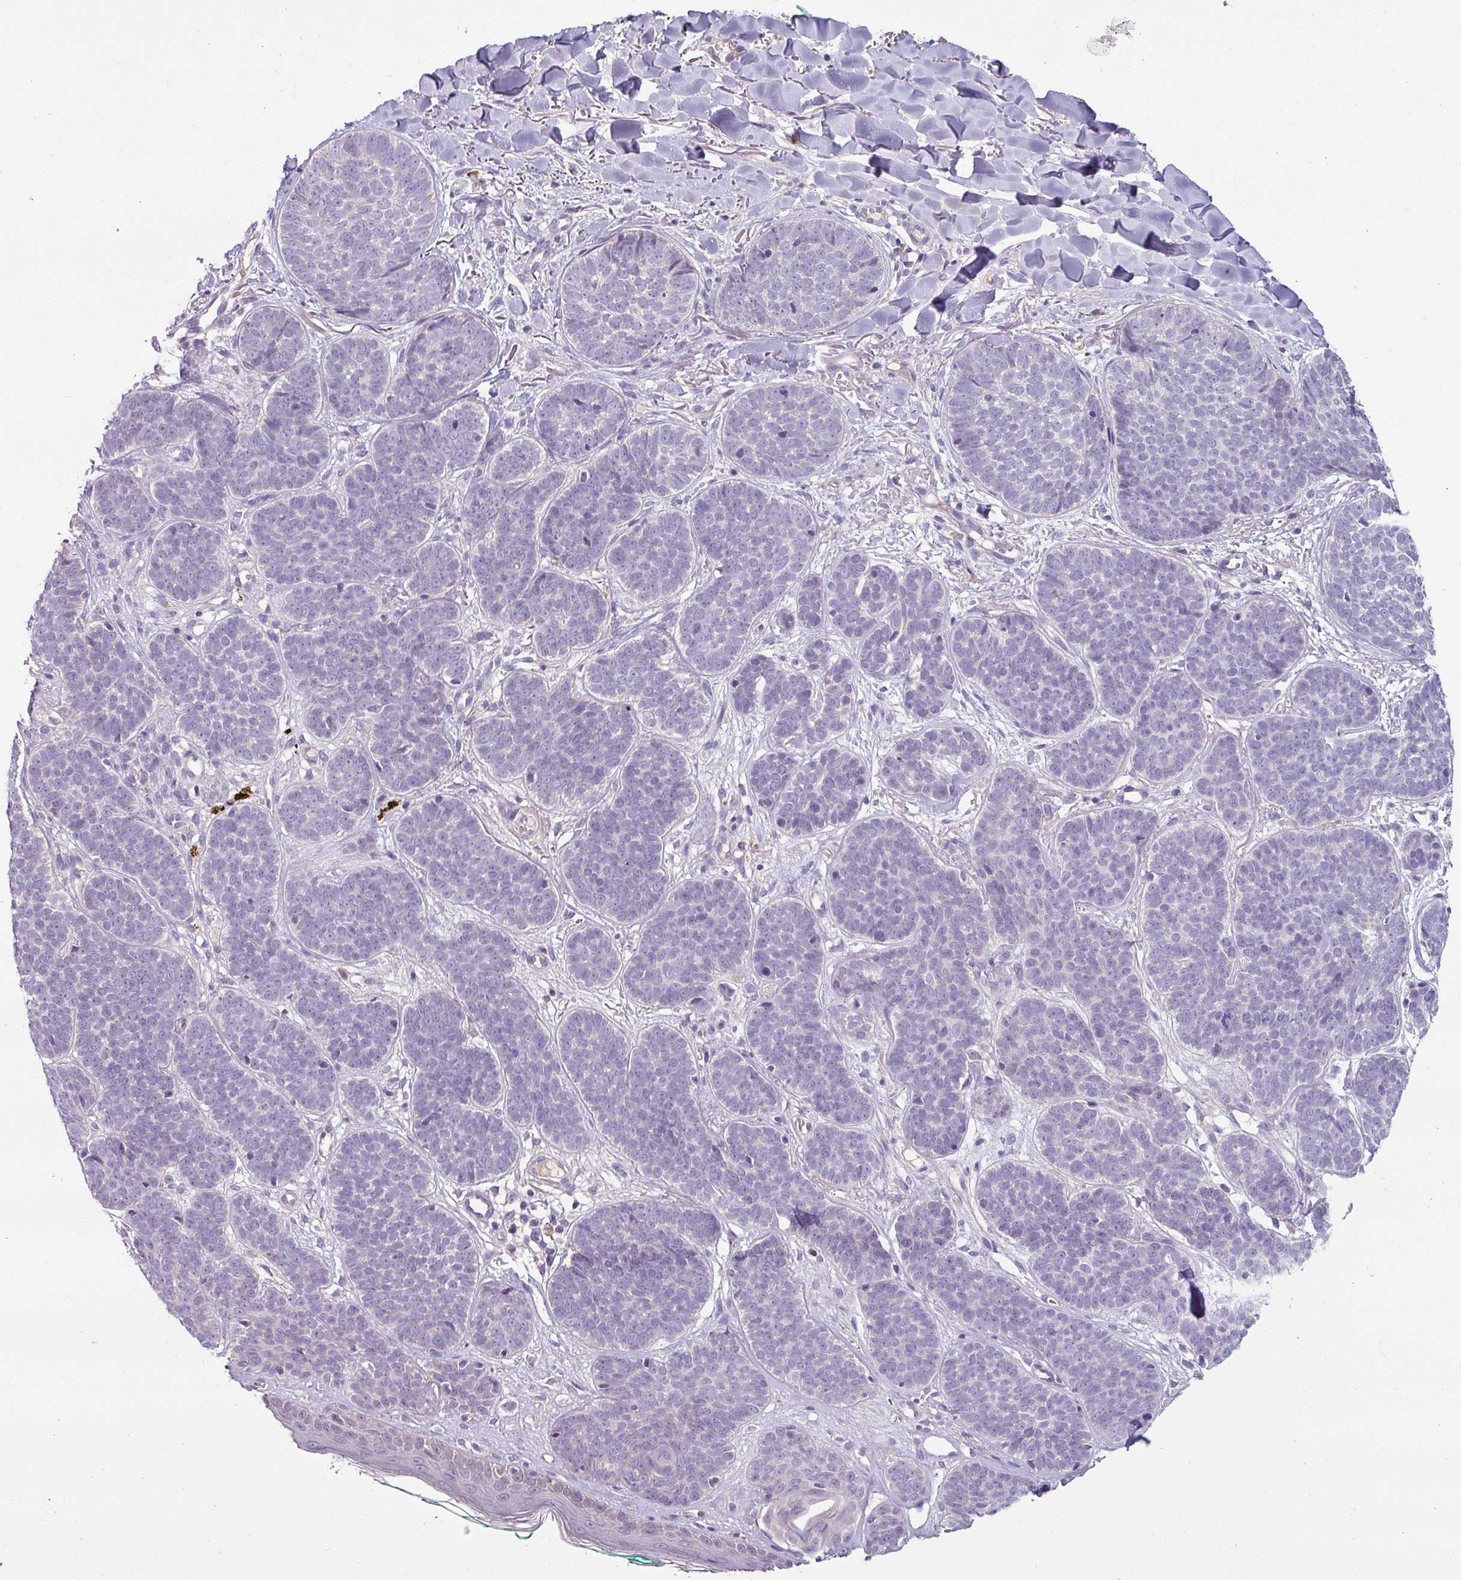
{"staining": {"intensity": "negative", "quantity": "none", "location": "none"}, "tissue": "skin cancer", "cell_type": "Tumor cells", "image_type": "cancer", "snomed": [{"axis": "morphology", "description": "Basal cell carcinoma"}, {"axis": "topography", "description": "Skin"}, {"axis": "topography", "description": "Skin of neck"}, {"axis": "topography", "description": "Skin of shoulder"}, {"axis": "topography", "description": "Skin of back"}], "caption": "This is a photomicrograph of immunohistochemistry staining of skin cancer (basal cell carcinoma), which shows no positivity in tumor cells.", "gene": "LRRC9", "patient": {"sex": "male", "age": 80}}